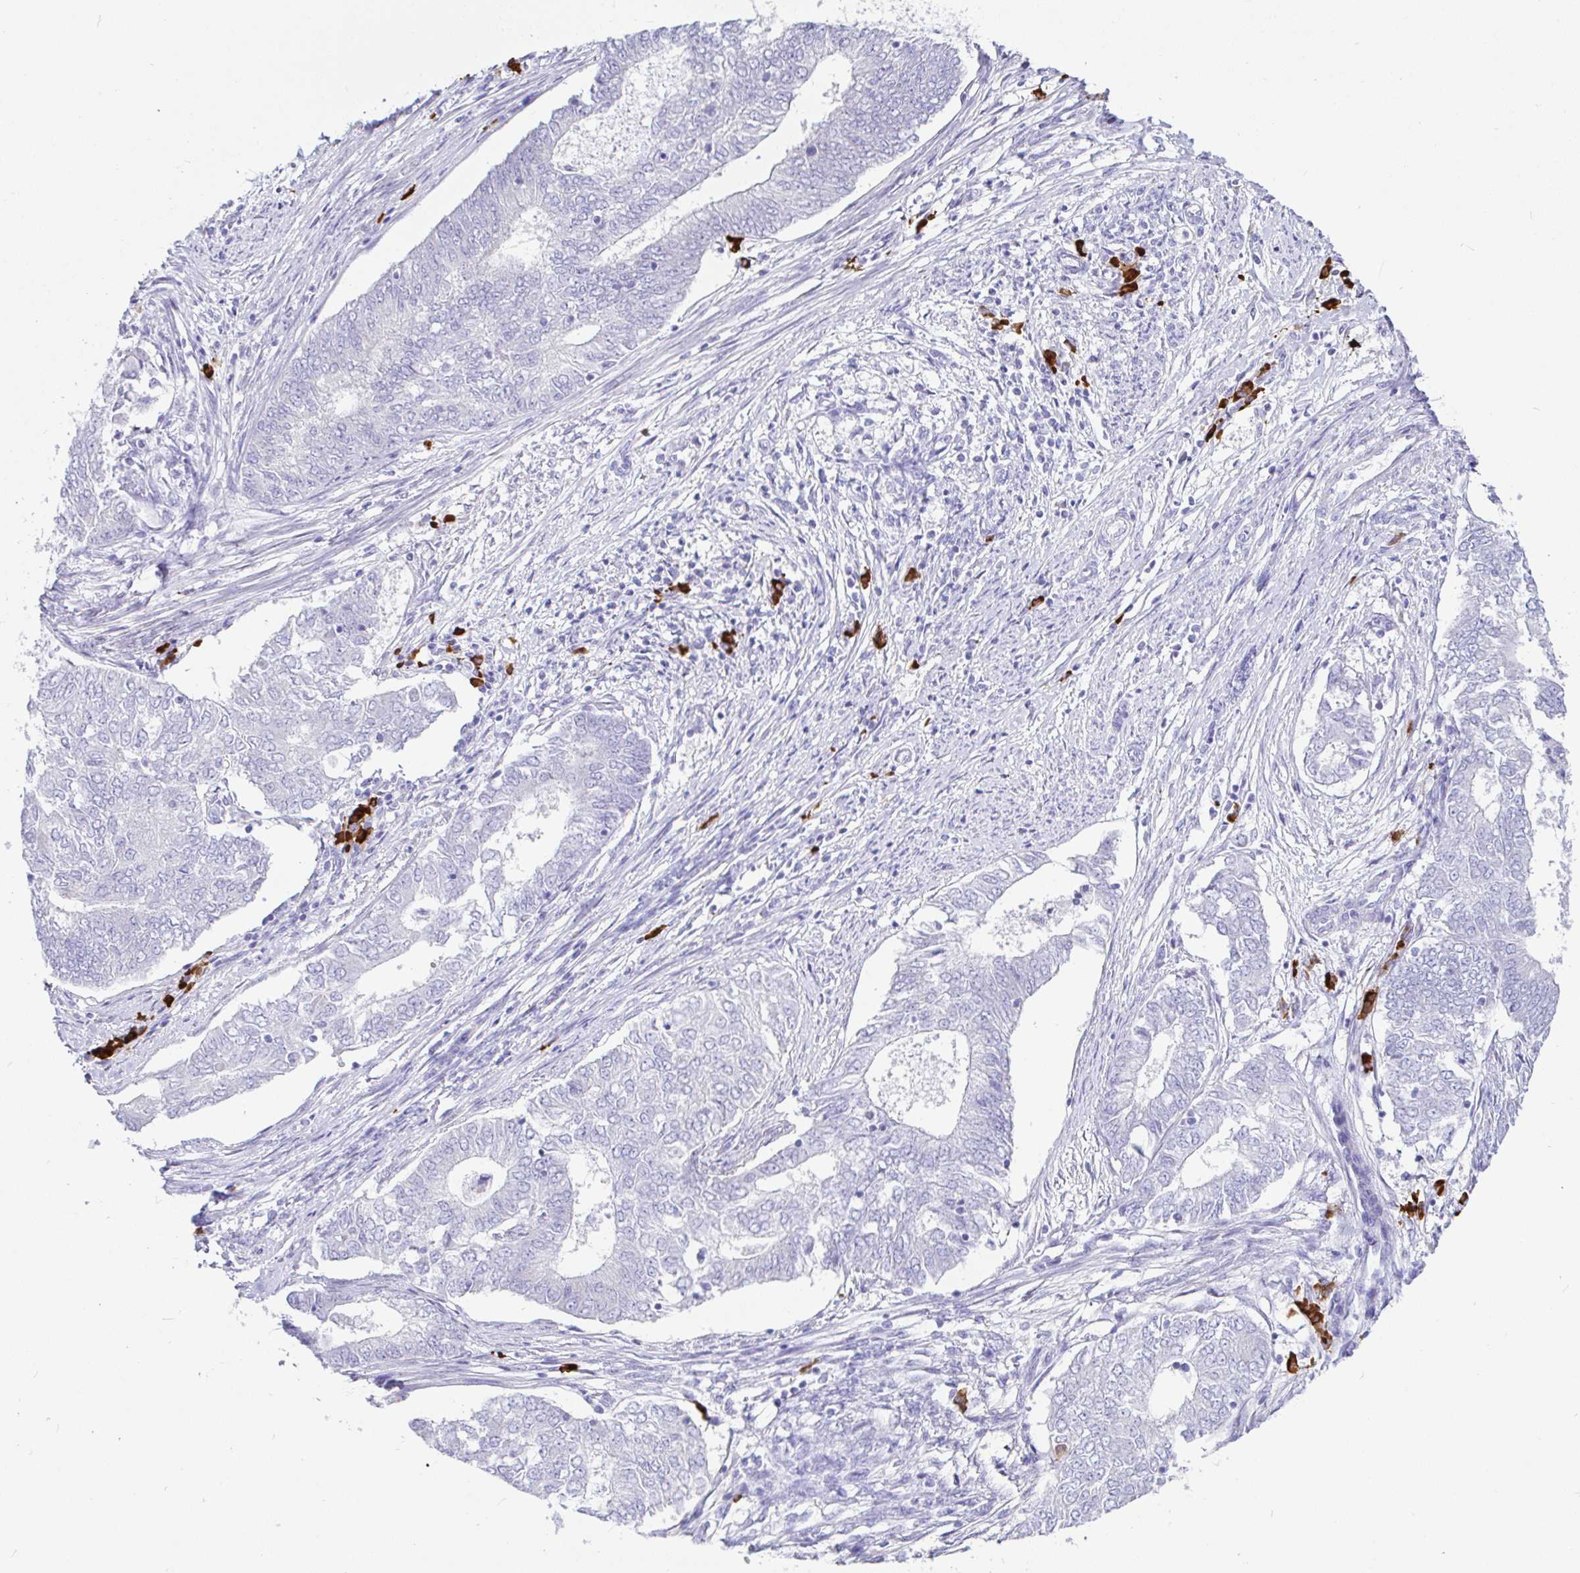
{"staining": {"intensity": "negative", "quantity": "none", "location": "none"}, "tissue": "endometrial cancer", "cell_type": "Tumor cells", "image_type": "cancer", "snomed": [{"axis": "morphology", "description": "Adenocarcinoma, NOS"}, {"axis": "topography", "description": "Endometrium"}], "caption": "DAB (3,3'-diaminobenzidine) immunohistochemical staining of endometrial cancer demonstrates no significant staining in tumor cells. Nuclei are stained in blue.", "gene": "CCDC62", "patient": {"sex": "female", "age": 62}}